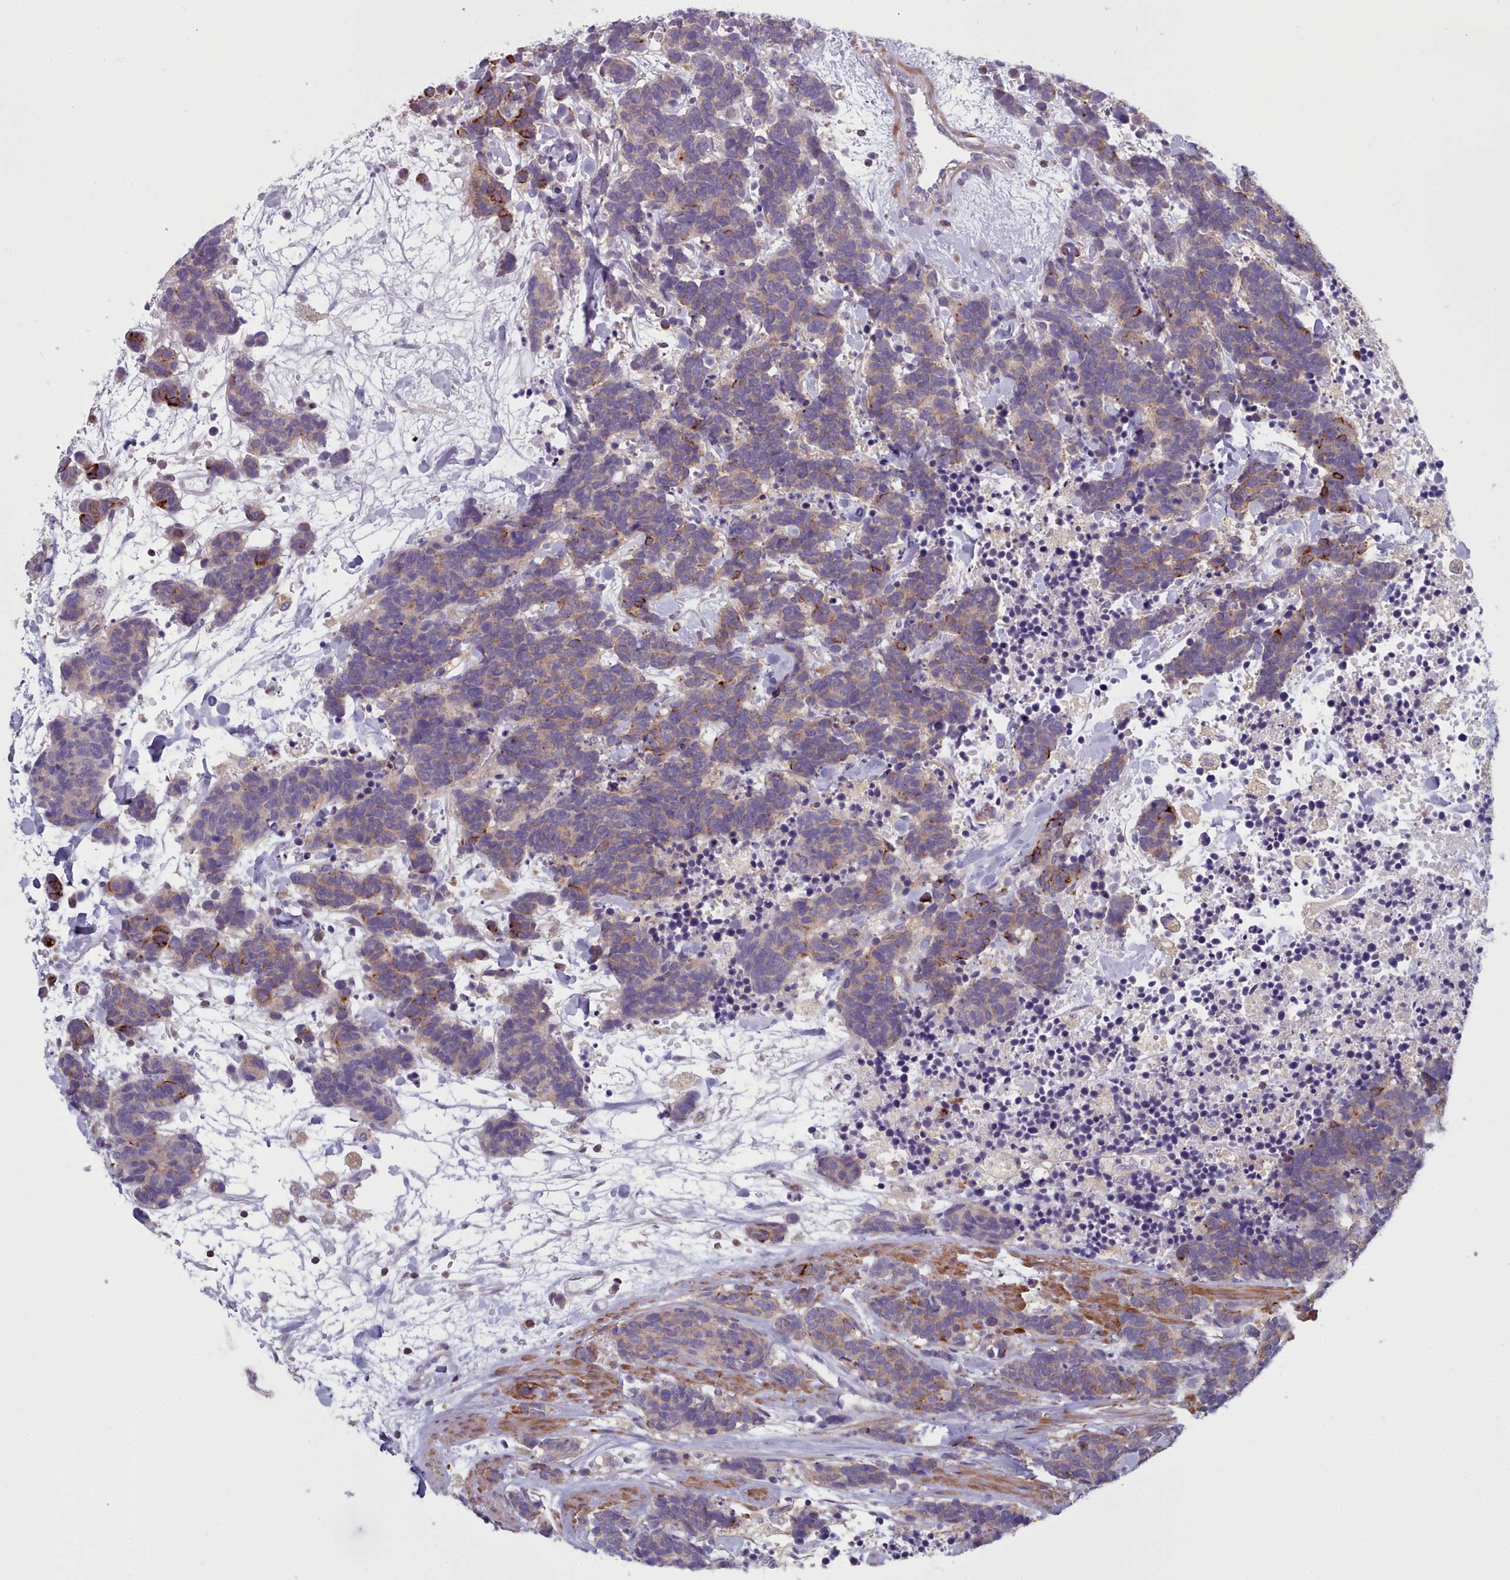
{"staining": {"intensity": "weak", "quantity": ">75%", "location": "cytoplasmic/membranous"}, "tissue": "carcinoid", "cell_type": "Tumor cells", "image_type": "cancer", "snomed": [{"axis": "morphology", "description": "Carcinoma, NOS"}, {"axis": "morphology", "description": "Carcinoid, malignant, NOS"}, {"axis": "topography", "description": "Prostate"}], "caption": "Human carcinoid stained with a protein marker demonstrates weak staining in tumor cells.", "gene": "RAC2", "patient": {"sex": "male", "age": 57}}